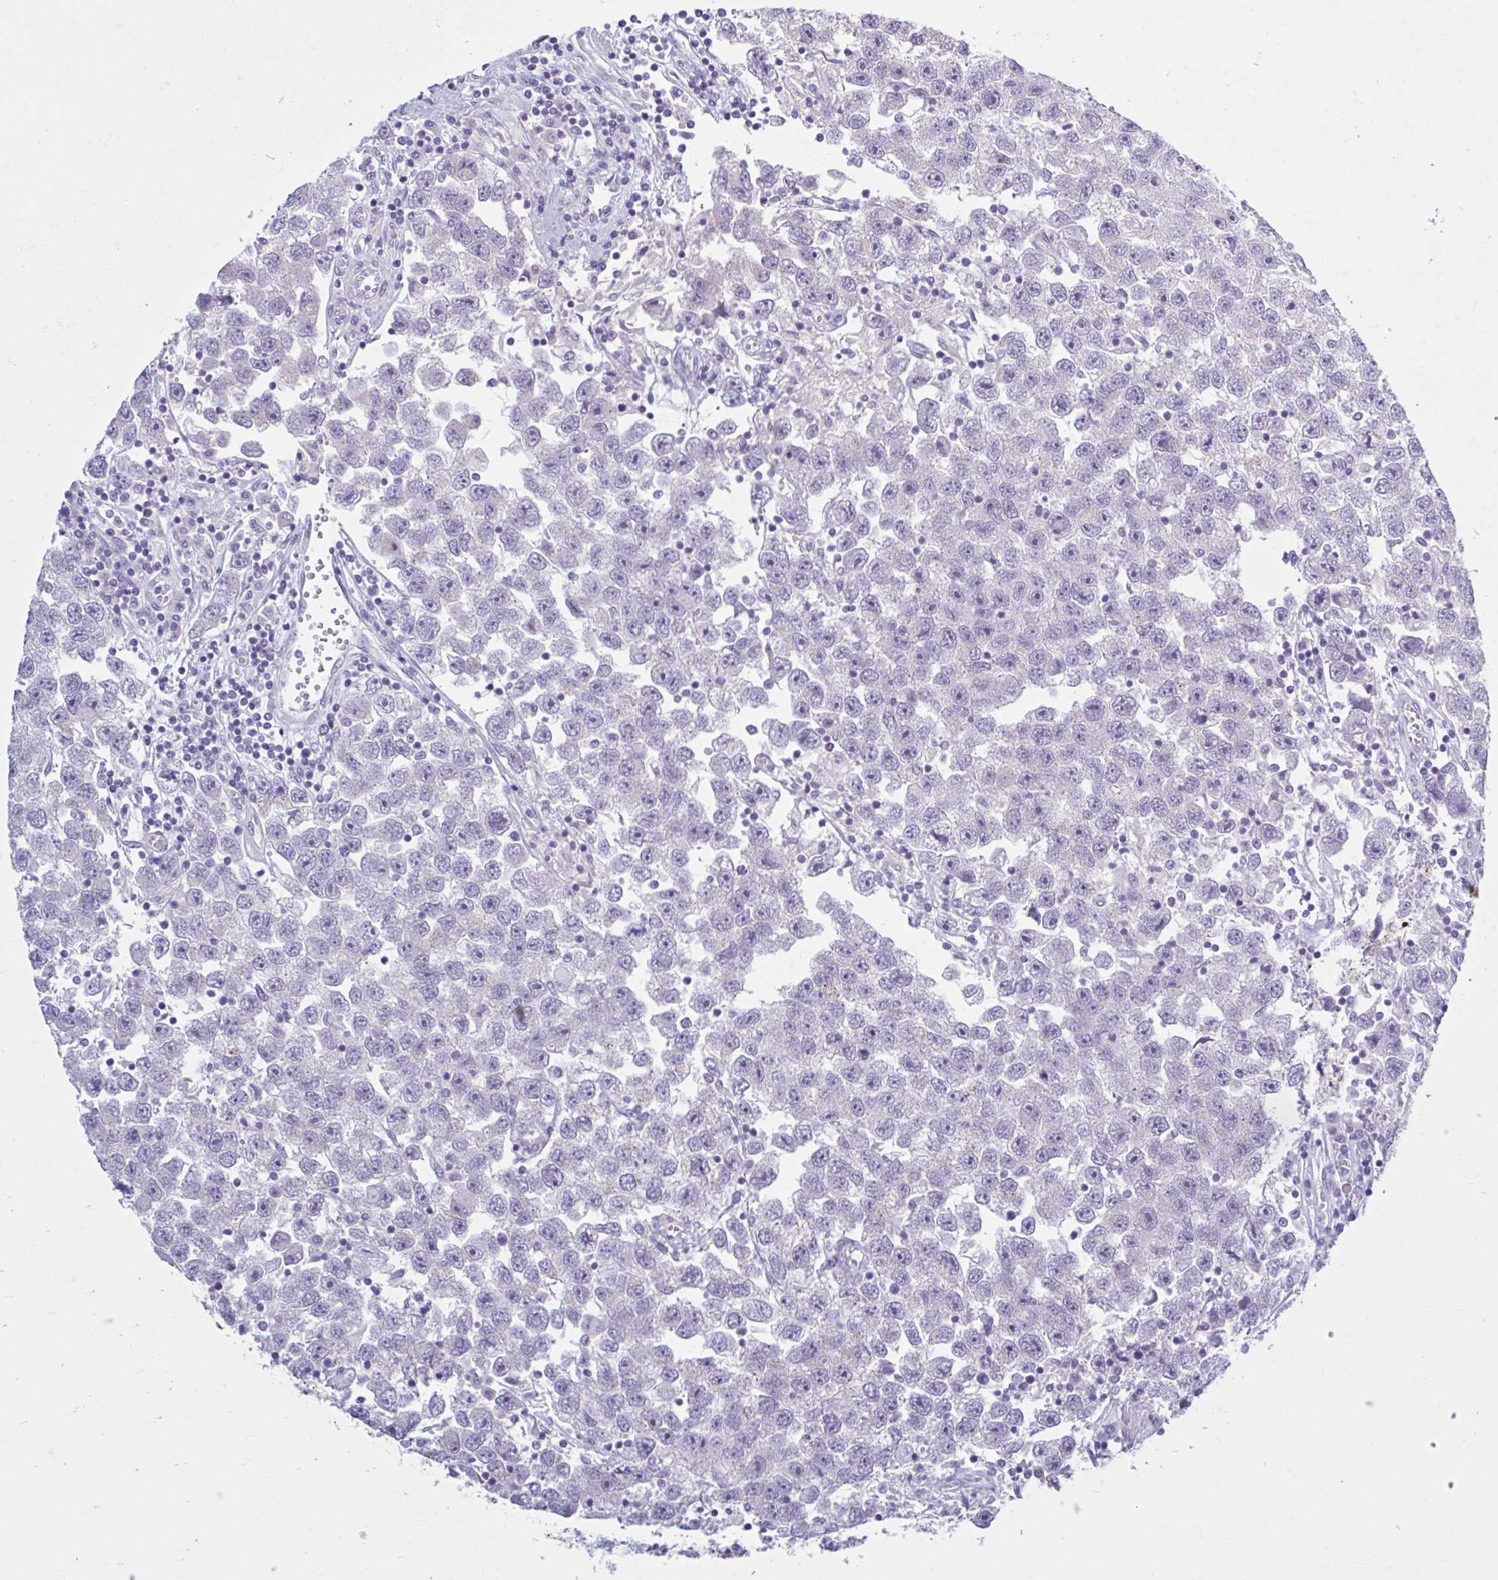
{"staining": {"intensity": "negative", "quantity": "none", "location": "none"}, "tissue": "testis cancer", "cell_type": "Tumor cells", "image_type": "cancer", "snomed": [{"axis": "morphology", "description": "Seminoma, NOS"}, {"axis": "topography", "description": "Testis"}], "caption": "Immunohistochemical staining of seminoma (testis) demonstrates no significant expression in tumor cells.", "gene": "FAM153A", "patient": {"sex": "male", "age": 26}}